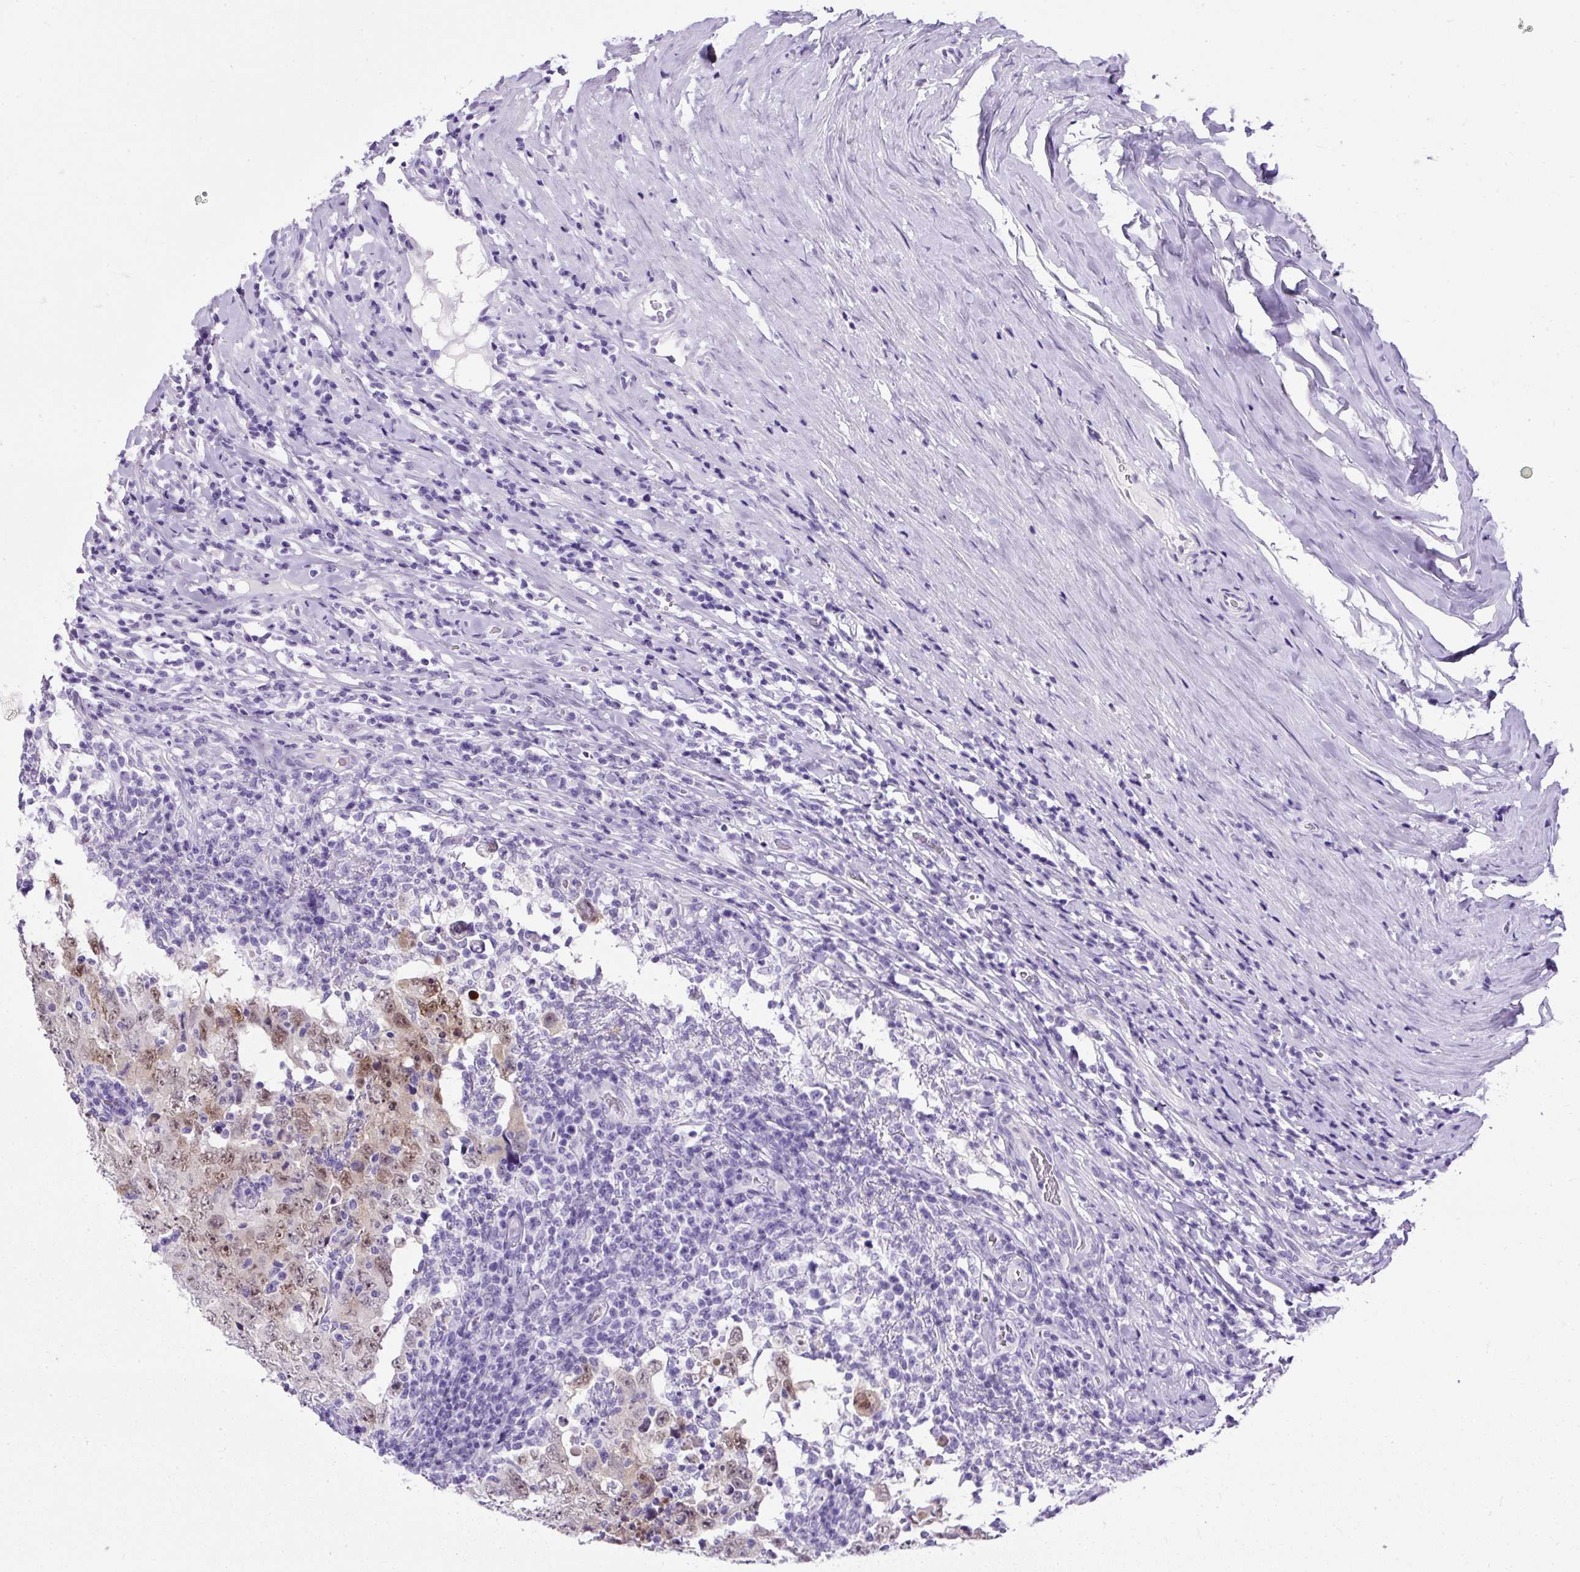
{"staining": {"intensity": "moderate", "quantity": ">75%", "location": "nuclear"}, "tissue": "testis cancer", "cell_type": "Tumor cells", "image_type": "cancer", "snomed": [{"axis": "morphology", "description": "Carcinoma, Embryonal, NOS"}, {"axis": "topography", "description": "Testis"}], "caption": "Tumor cells exhibit medium levels of moderate nuclear staining in about >75% of cells in testis embryonal carcinoma.", "gene": "UPP1", "patient": {"sex": "male", "age": 26}}